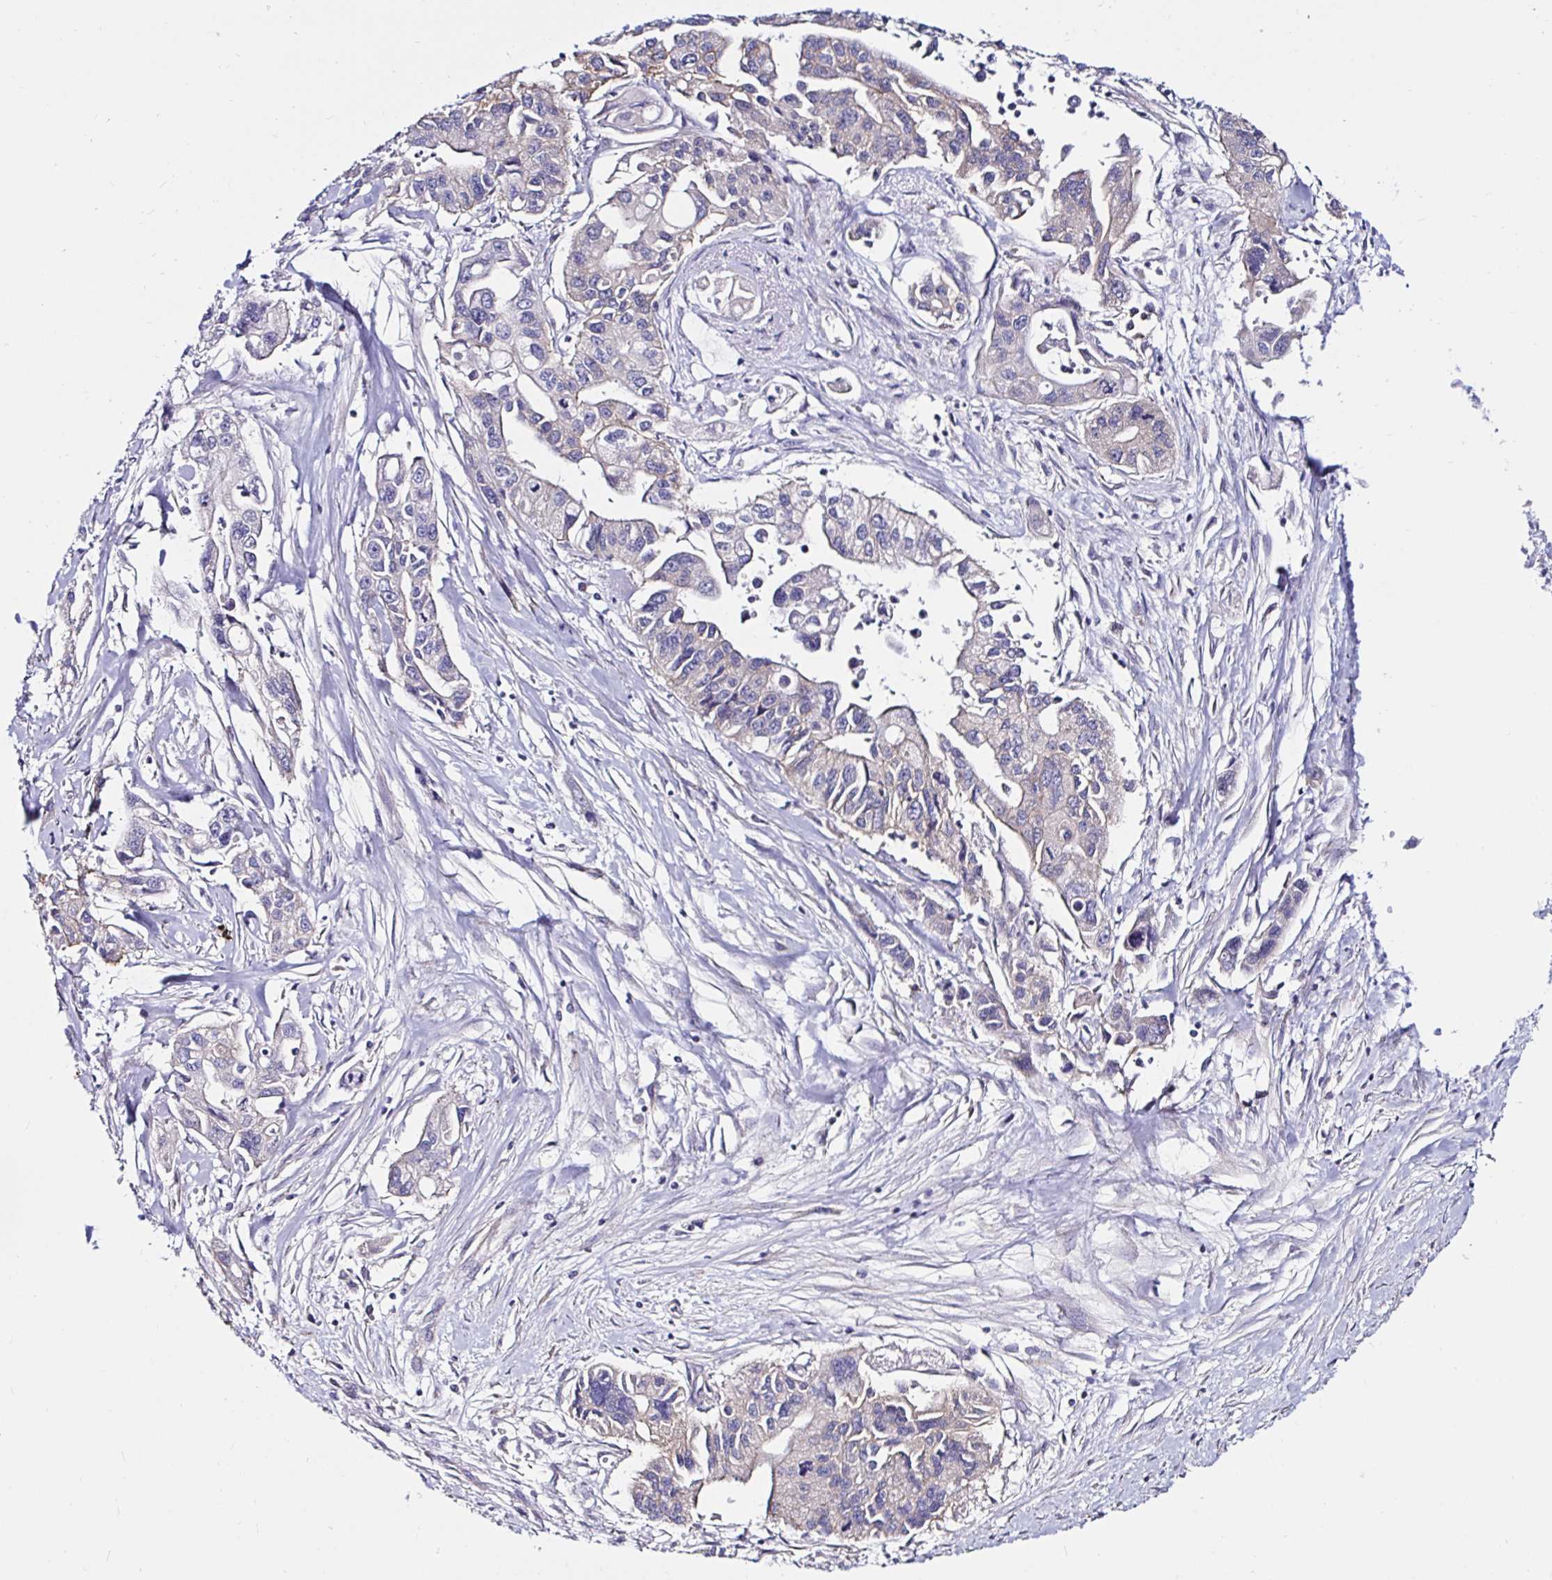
{"staining": {"intensity": "weak", "quantity": "<25%", "location": "cytoplasmic/membranous"}, "tissue": "pancreatic cancer", "cell_type": "Tumor cells", "image_type": "cancer", "snomed": [{"axis": "morphology", "description": "Adenocarcinoma, NOS"}, {"axis": "topography", "description": "Pancreas"}], "caption": "Immunohistochemistry photomicrograph of human pancreatic cancer (adenocarcinoma) stained for a protein (brown), which exhibits no positivity in tumor cells.", "gene": "VSIG2", "patient": {"sex": "male", "age": 62}}